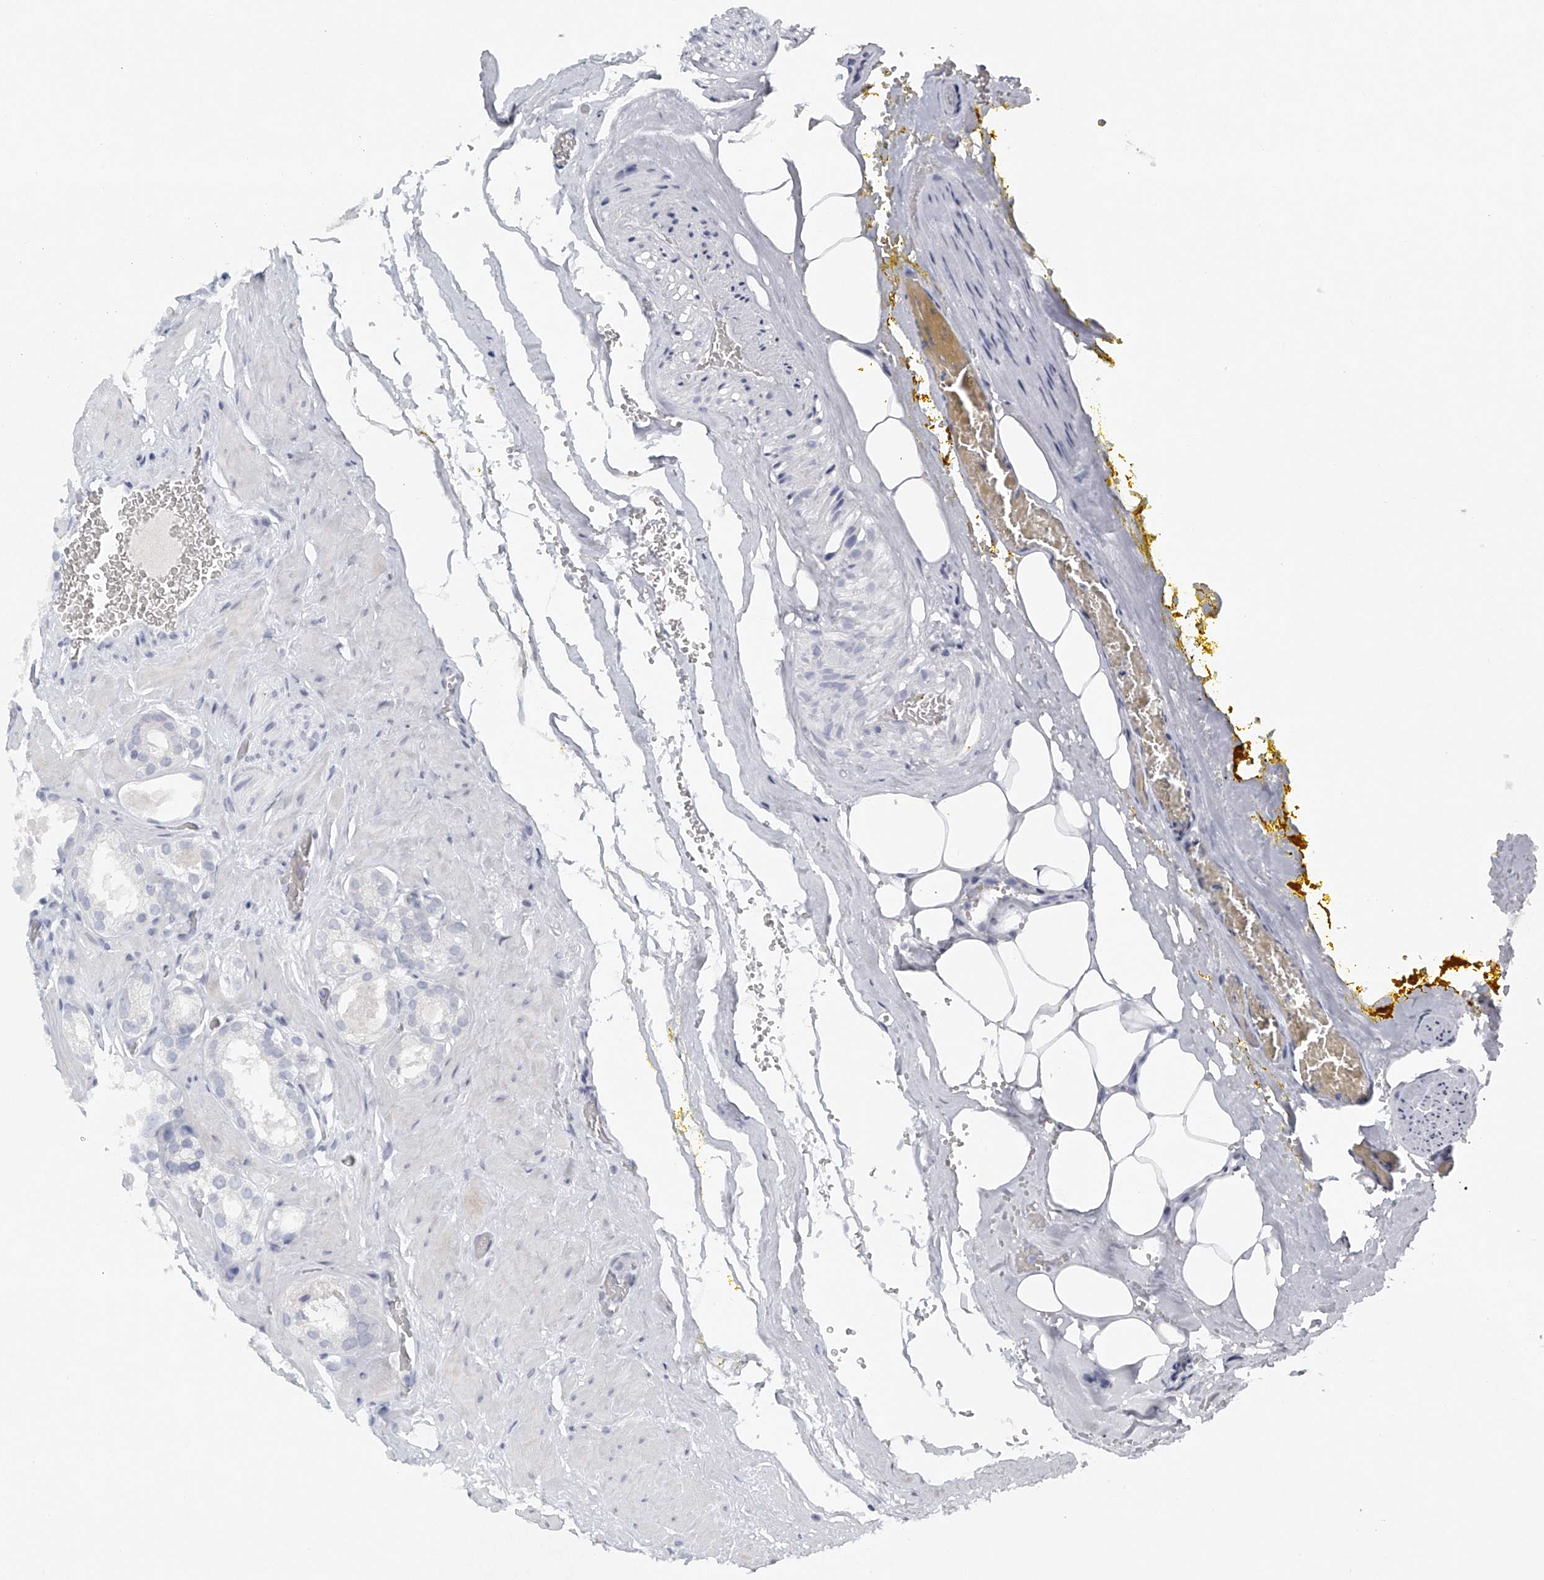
{"staining": {"intensity": "negative", "quantity": "none", "location": "none"}, "tissue": "prostate cancer", "cell_type": "Tumor cells", "image_type": "cancer", "snomed": [{"axis": "morphology", "description": "Adenocarcinoma, High grade"}, {"axis": "topography", "description": "Prostate"}], "caption": "A photomicrograph of human prostate cancer is negative for staining in tumor cells.", "gene": "FAT2", "patient": {"sex": "male", "age": 64}}